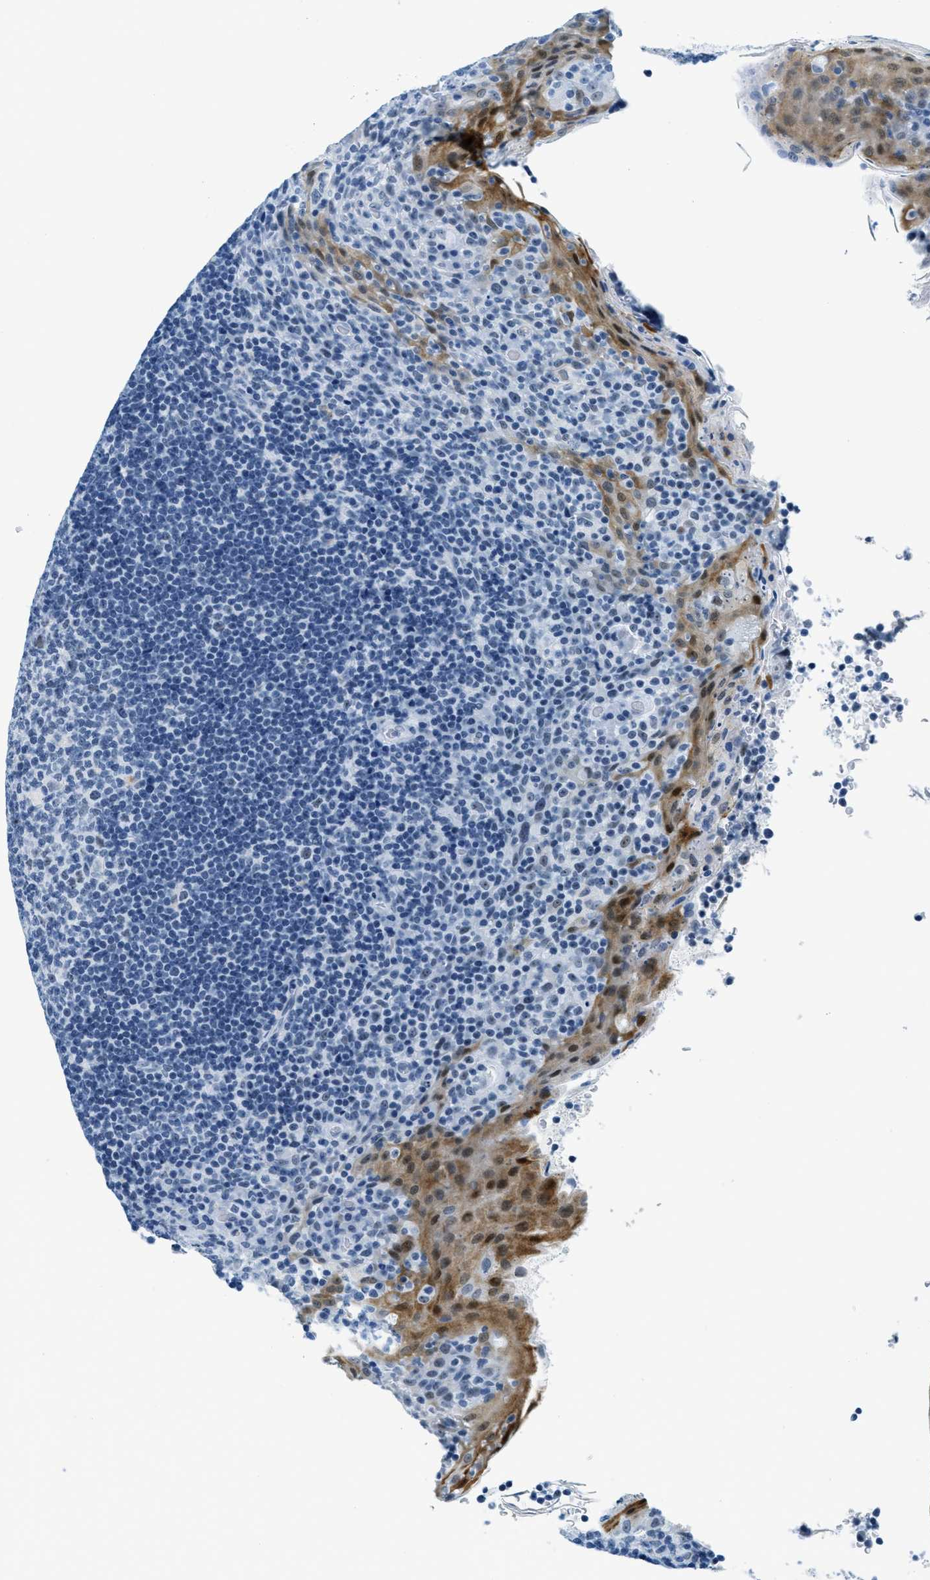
{"staining": {"intensity": "negative", "quantity": "none", "location": "none"}, "tissue": "tonsil", "cell_type": "Germinal center cells", "image_type": "normal", "snomed": [{"axis": "morphology", "description": "Normal tissue, NOS"}, {"axis": "topography", "description": "Tonsil"}], "caption": "Protein analysis of benign tonsil shows no significant staining in germinal center cells.", "gene": "PLA2G2A", "patient": {"sex": "male", "age": 17}}